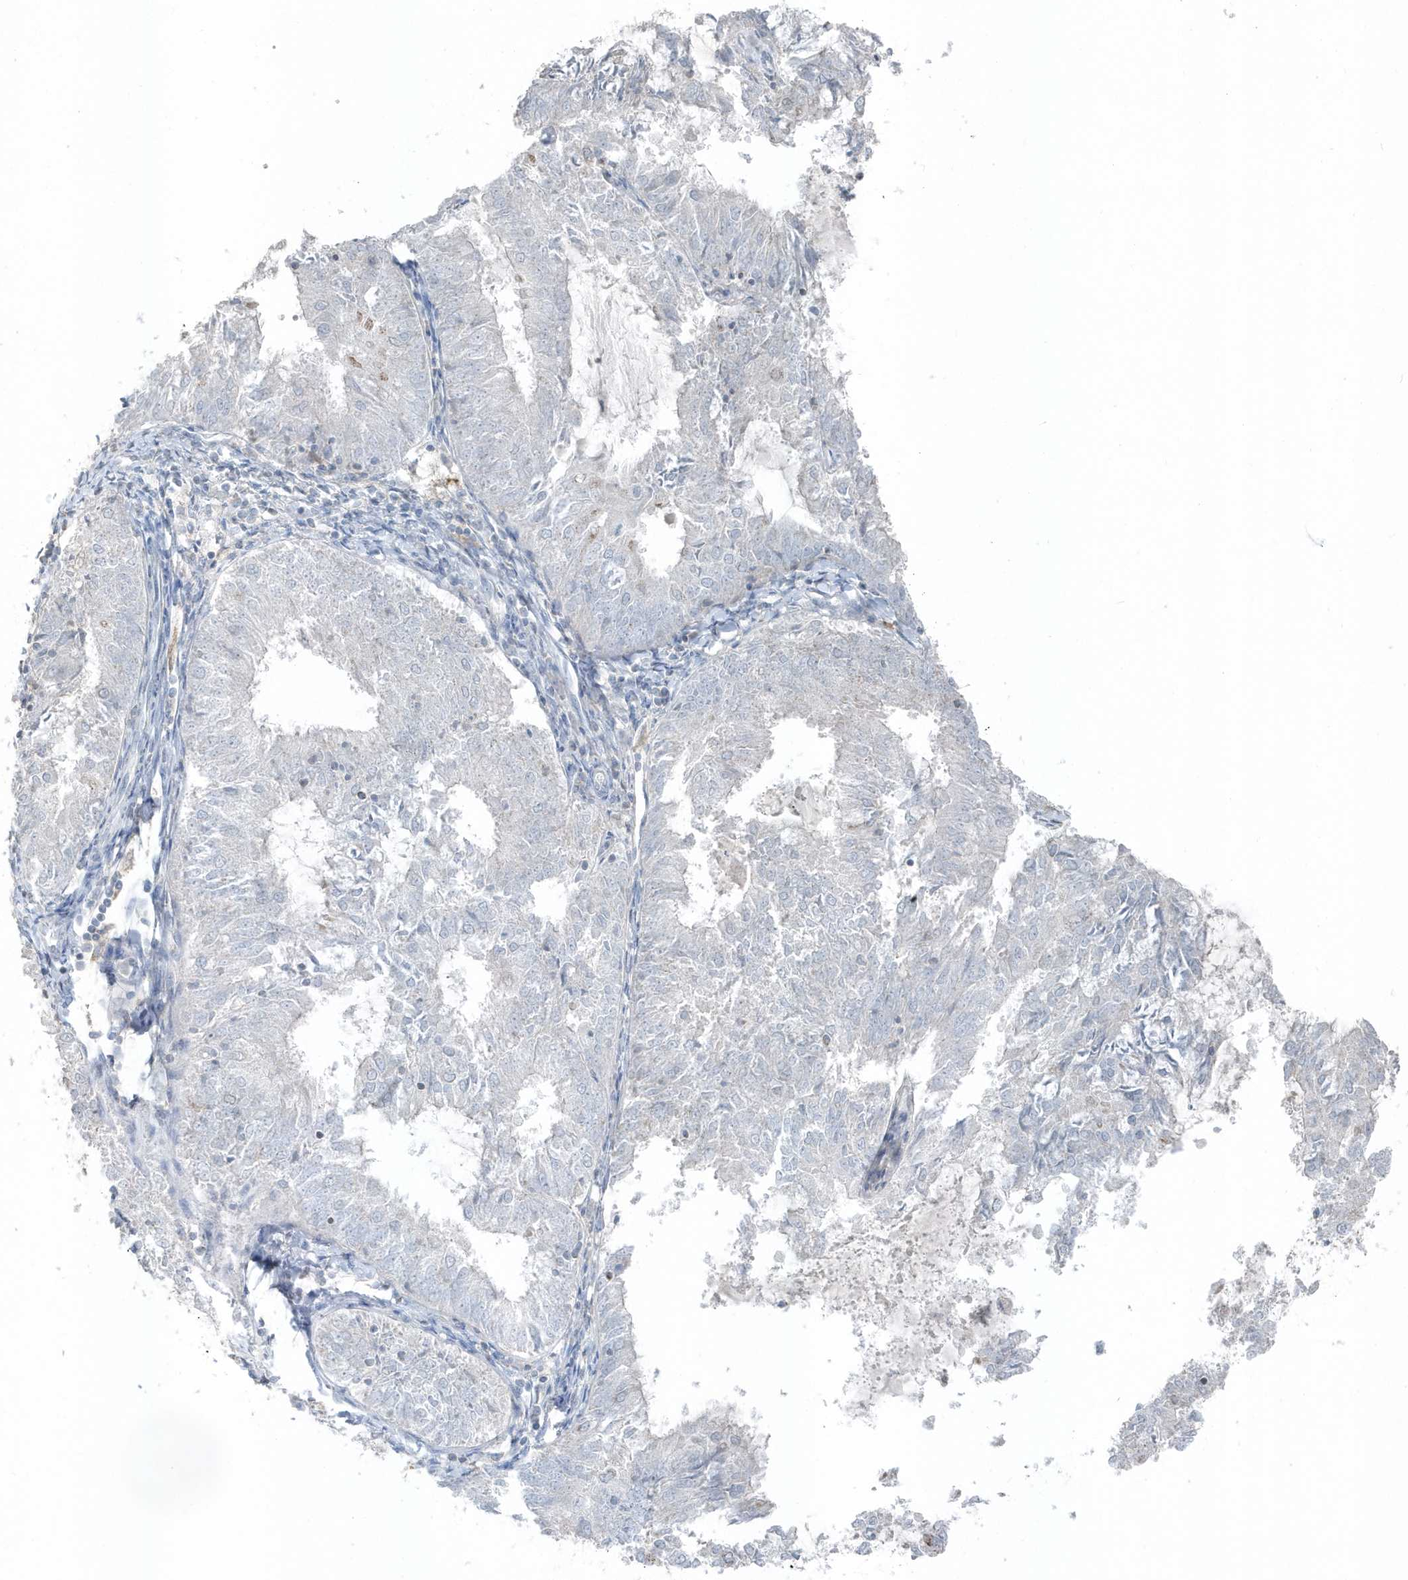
{"staining": {"intensity": "negative", "quantity": "none", "location": "none"}, "tissue": "endometrial cancer", "cell_type": "Tumor cells", "image_type": "cancer", "snomed": [{"axis": "morphology", "description": "Adenocarcinoma, NOS"}, {"axis": "topography", "description": "Endometrium"}], "caption": "Immunohistochemistry image of neoplastic tissue: adenocarcinoma (endometrial) stained with DAB reveals no significant protein positivity in tumor cells. (DAB (3,3'-diaminobenzidine) immunohistochemistry (IHC) visualized using brightfield microscopy, high magnification).", "gene": "ACTC1", "patient": {"sex": "female", "age": 57}}